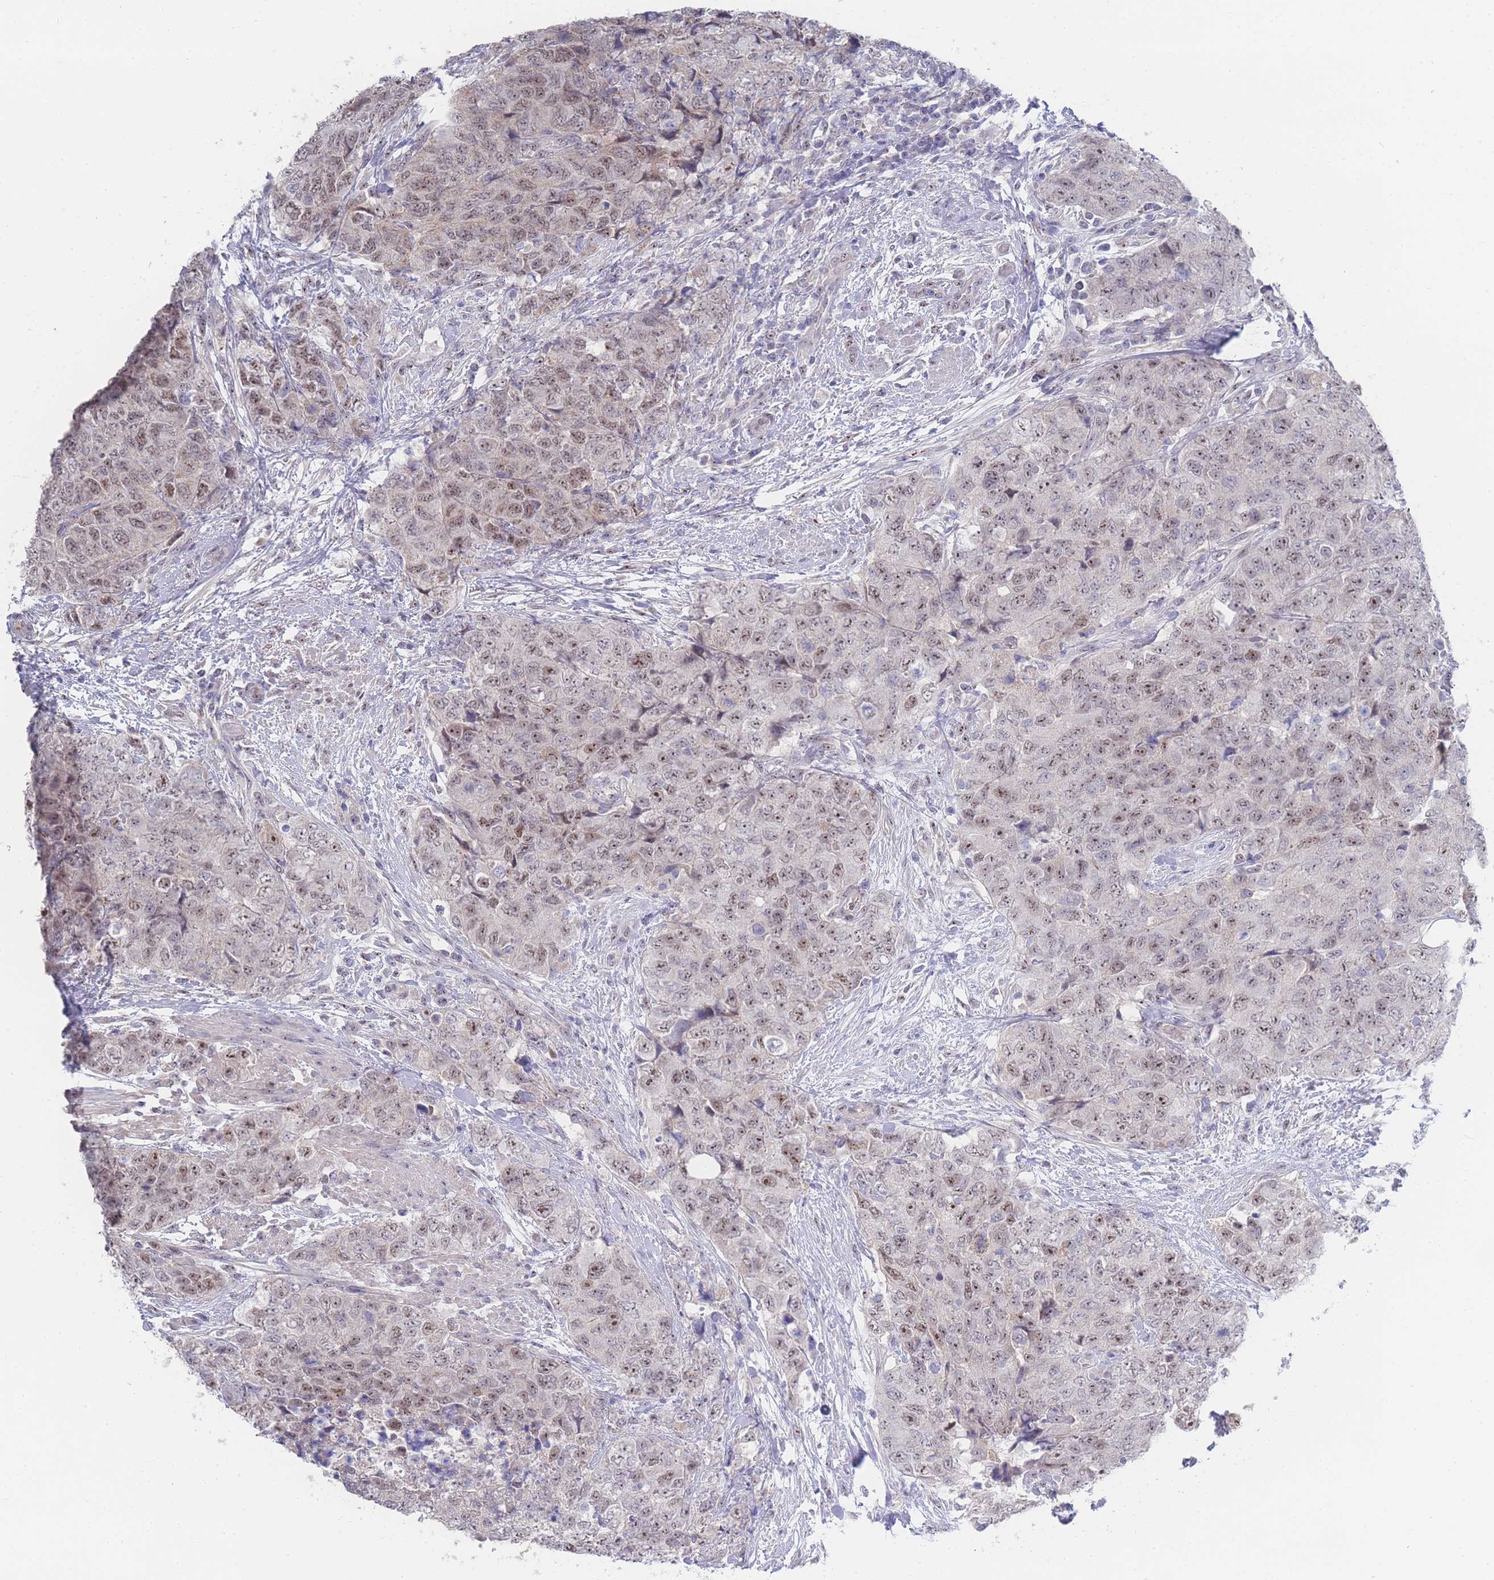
{"staining": {"intensity": "weak", "quantity": ">75%", "location": "nuclear"}, "tissue": "urothelial cancer", "cell_type": "Tumor cells", "image_type": "cancer", "snomed": [{"axis": "morphology", "description": "Urothelial carcinoma, High grade"}, {"axis": "topography", "description": "Urinary bladder"}], "caption": "IHC image of human urothelial cancer stained for a protein (brown), which demonstrates low levels of weak nuclear positivity in approximately >75% of tumor cells.", "gene": "ZNF142", "patient": {"sex": "female", "age": 78}}